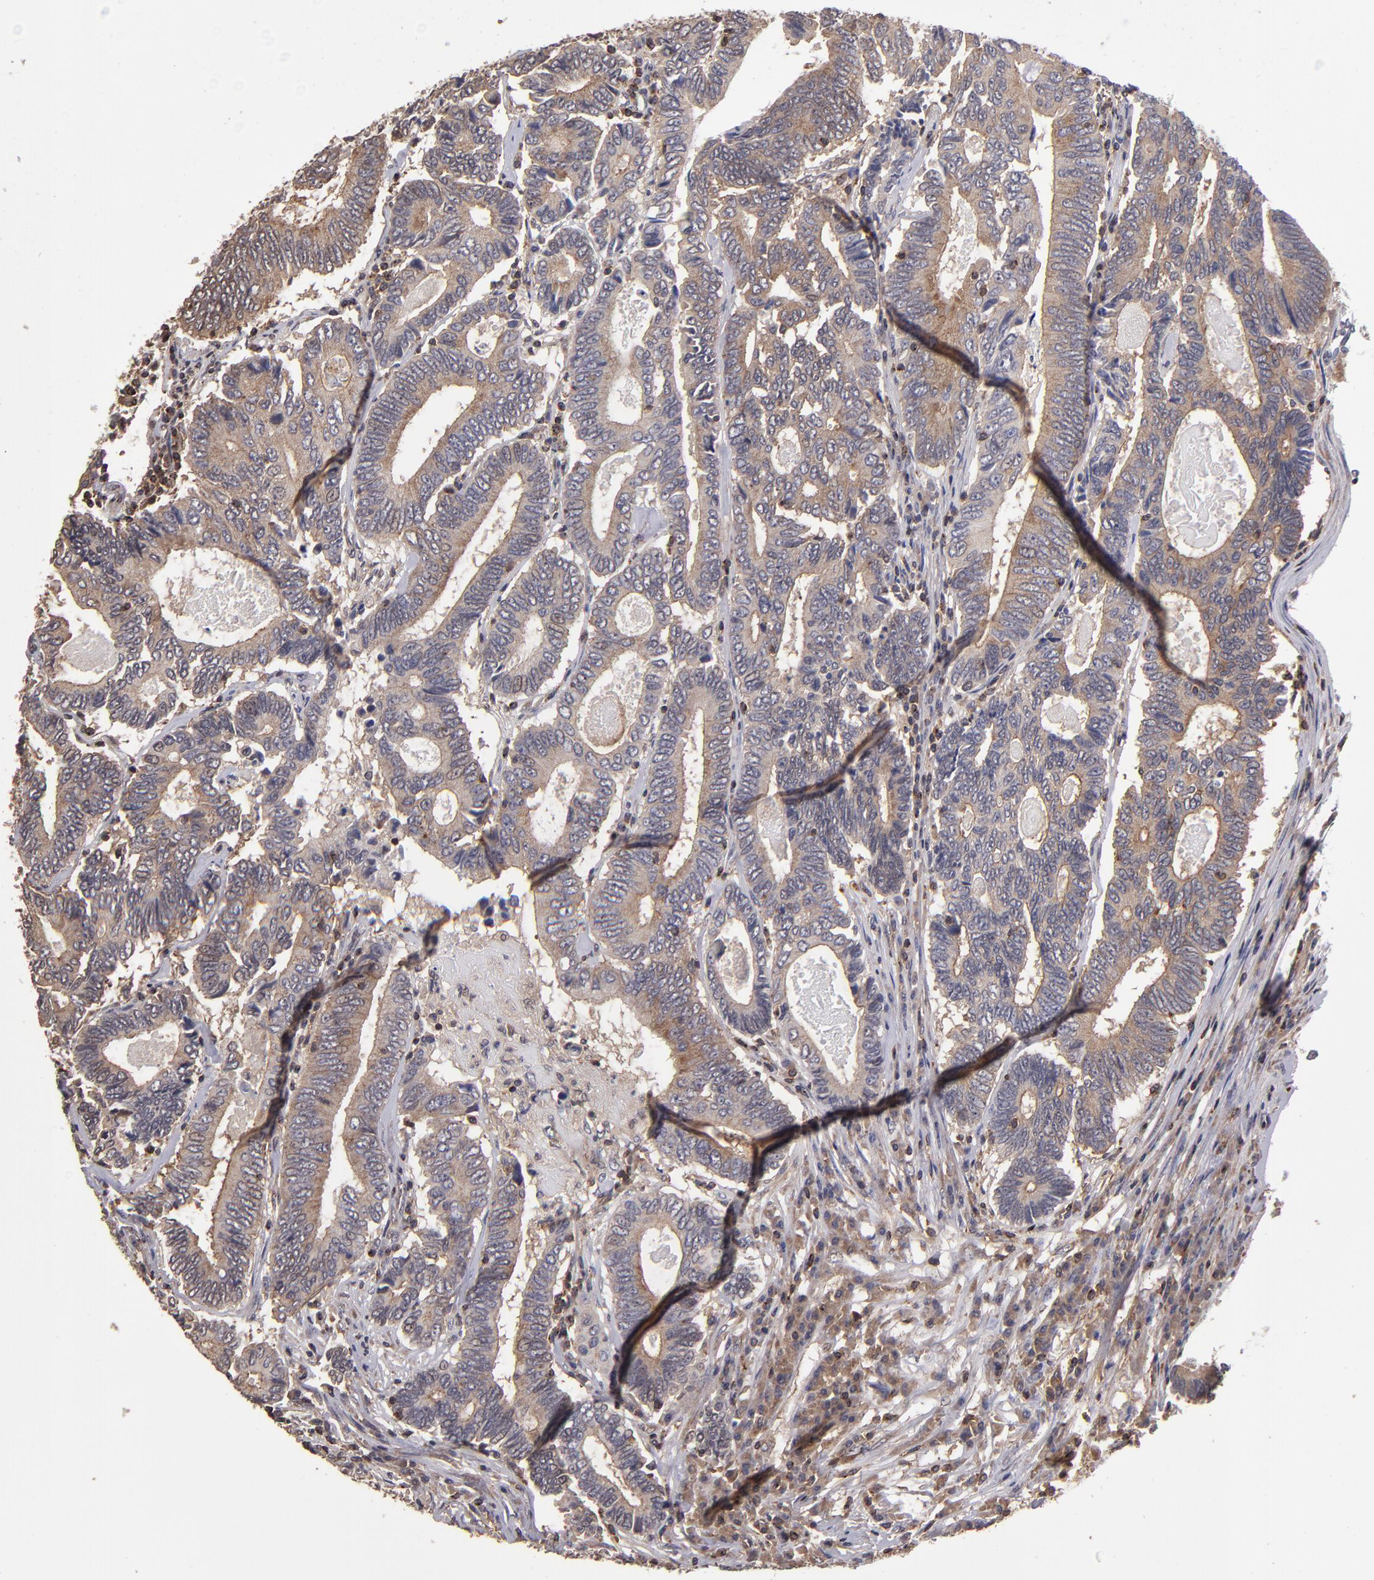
{"staining": {"intensity": "moderate", "quantity": "25%-75%", "location": "cytoplasmic/membranous"}, "tissue": "colorectal cancer", "cell_type": "Tumor cells", "image_type": "cancer", "snomed": [{"axis": "morphology", "description": "Adenocarcinoma, NOS"}, {"axis": "topography", "description": "Colon"}], "caption": "DAB immunohistochemical staining of adenocarcinoma (colorectal) reveals moderate cytoplasmic/membranous protein expression in about 25%-75% of tumor cells.", "gene": "NF2", "patient": {"sex": "female", "age": 78}}